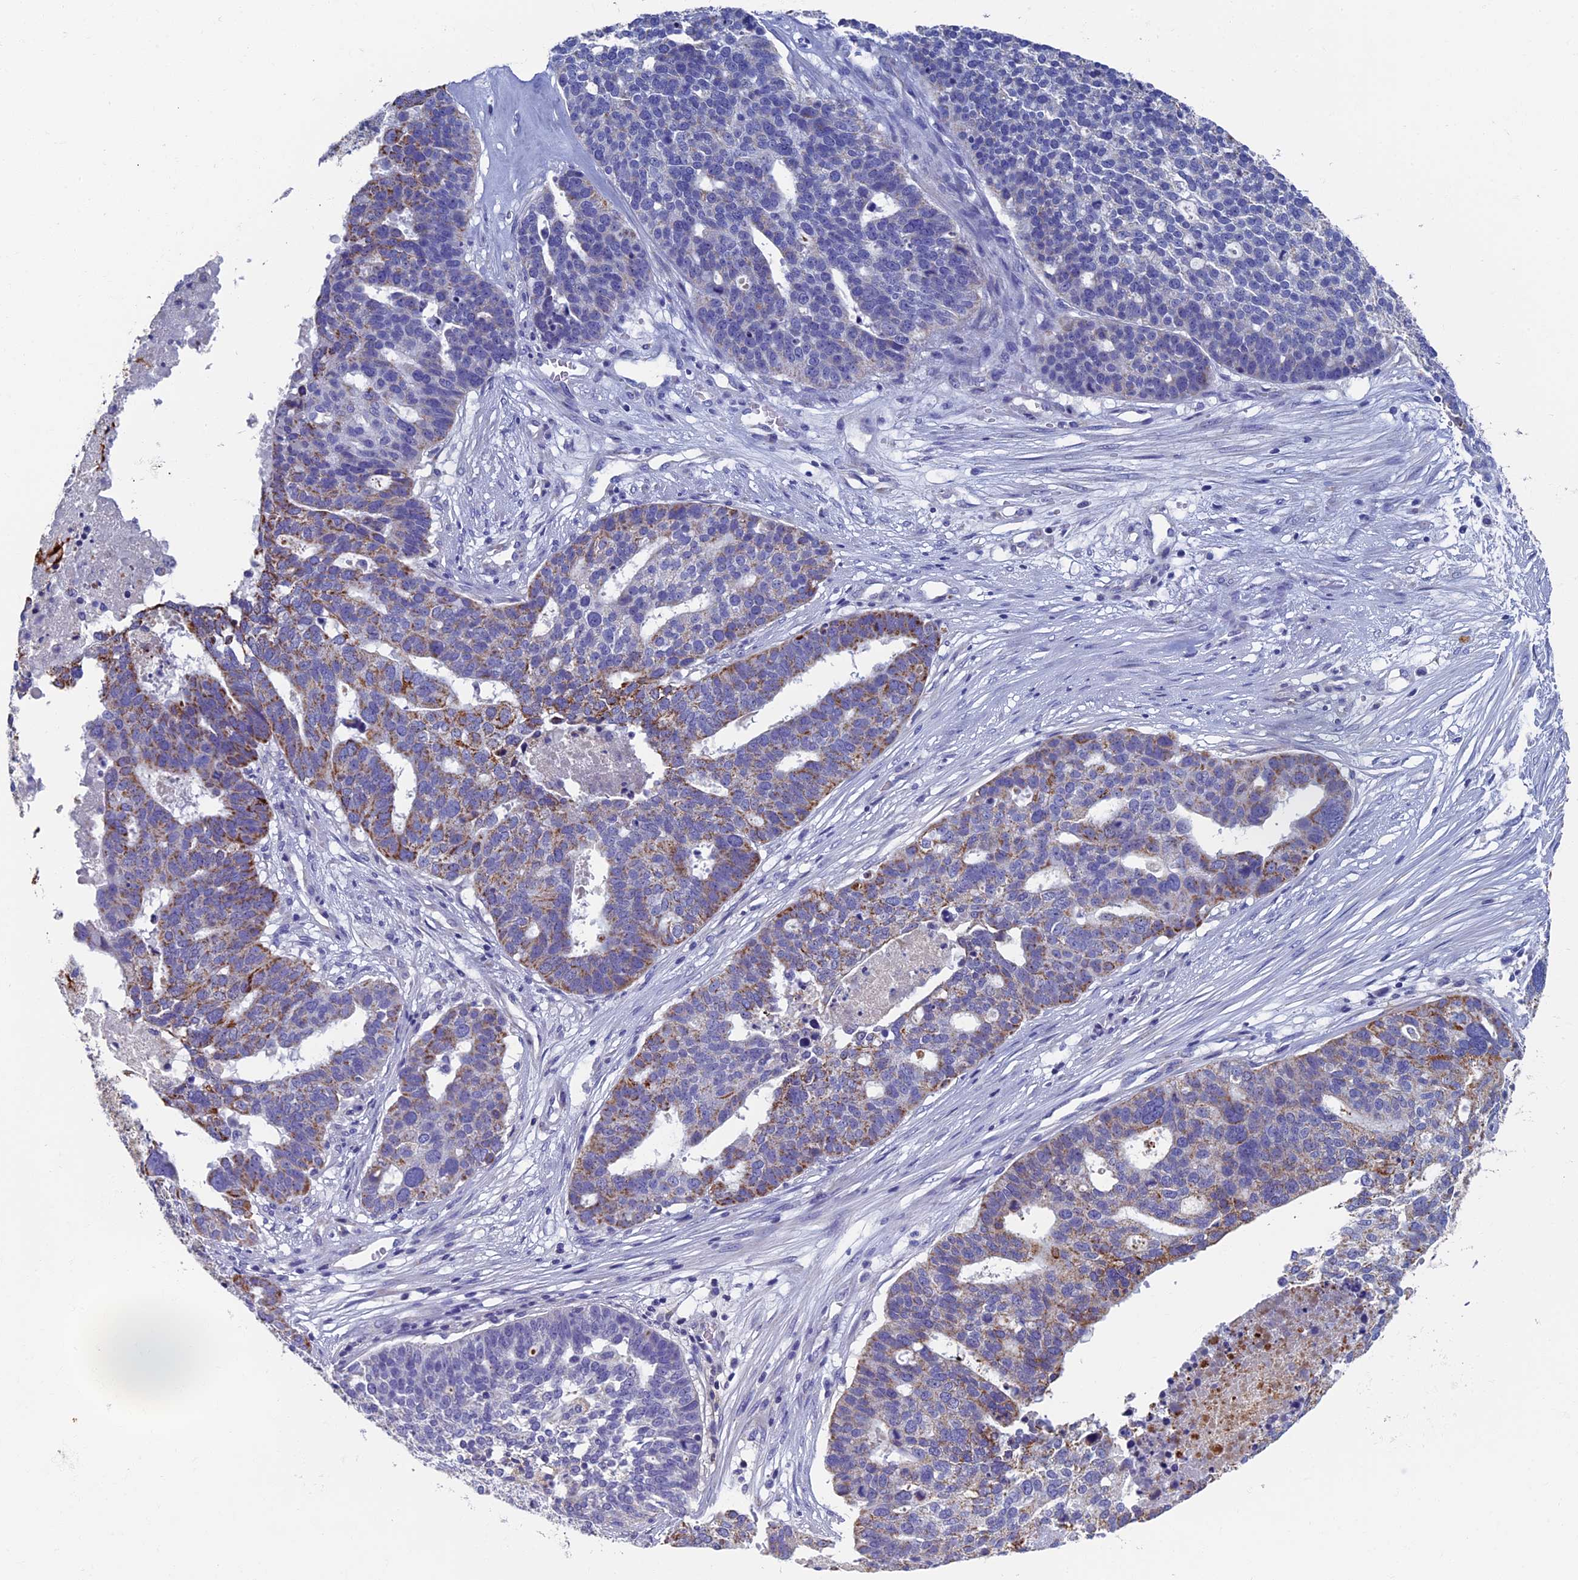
{"staining": {"intensity": "moderate", "quantity": "<25%", "location": "cytoplasmic/membranous"}, "tissue": "ovarian cancer", "cell_type": "Tumor cells", "image_type": "cancer", "snomed": [{"axis": "morphology", "description": "Cystadenocarcinoma, serous, NOS"}, {"axis": "topography", "description": "Ovary"}], "caption": "Immunohistochemistry histopathology image of human ovarian cancer stained for a protein (brown), which reveals low levels of moderate cytoplasmic/membranous staining in about <25% of tumor cells.", "gene": "OAT", "patient": {"sex": "female", "age": 59}}